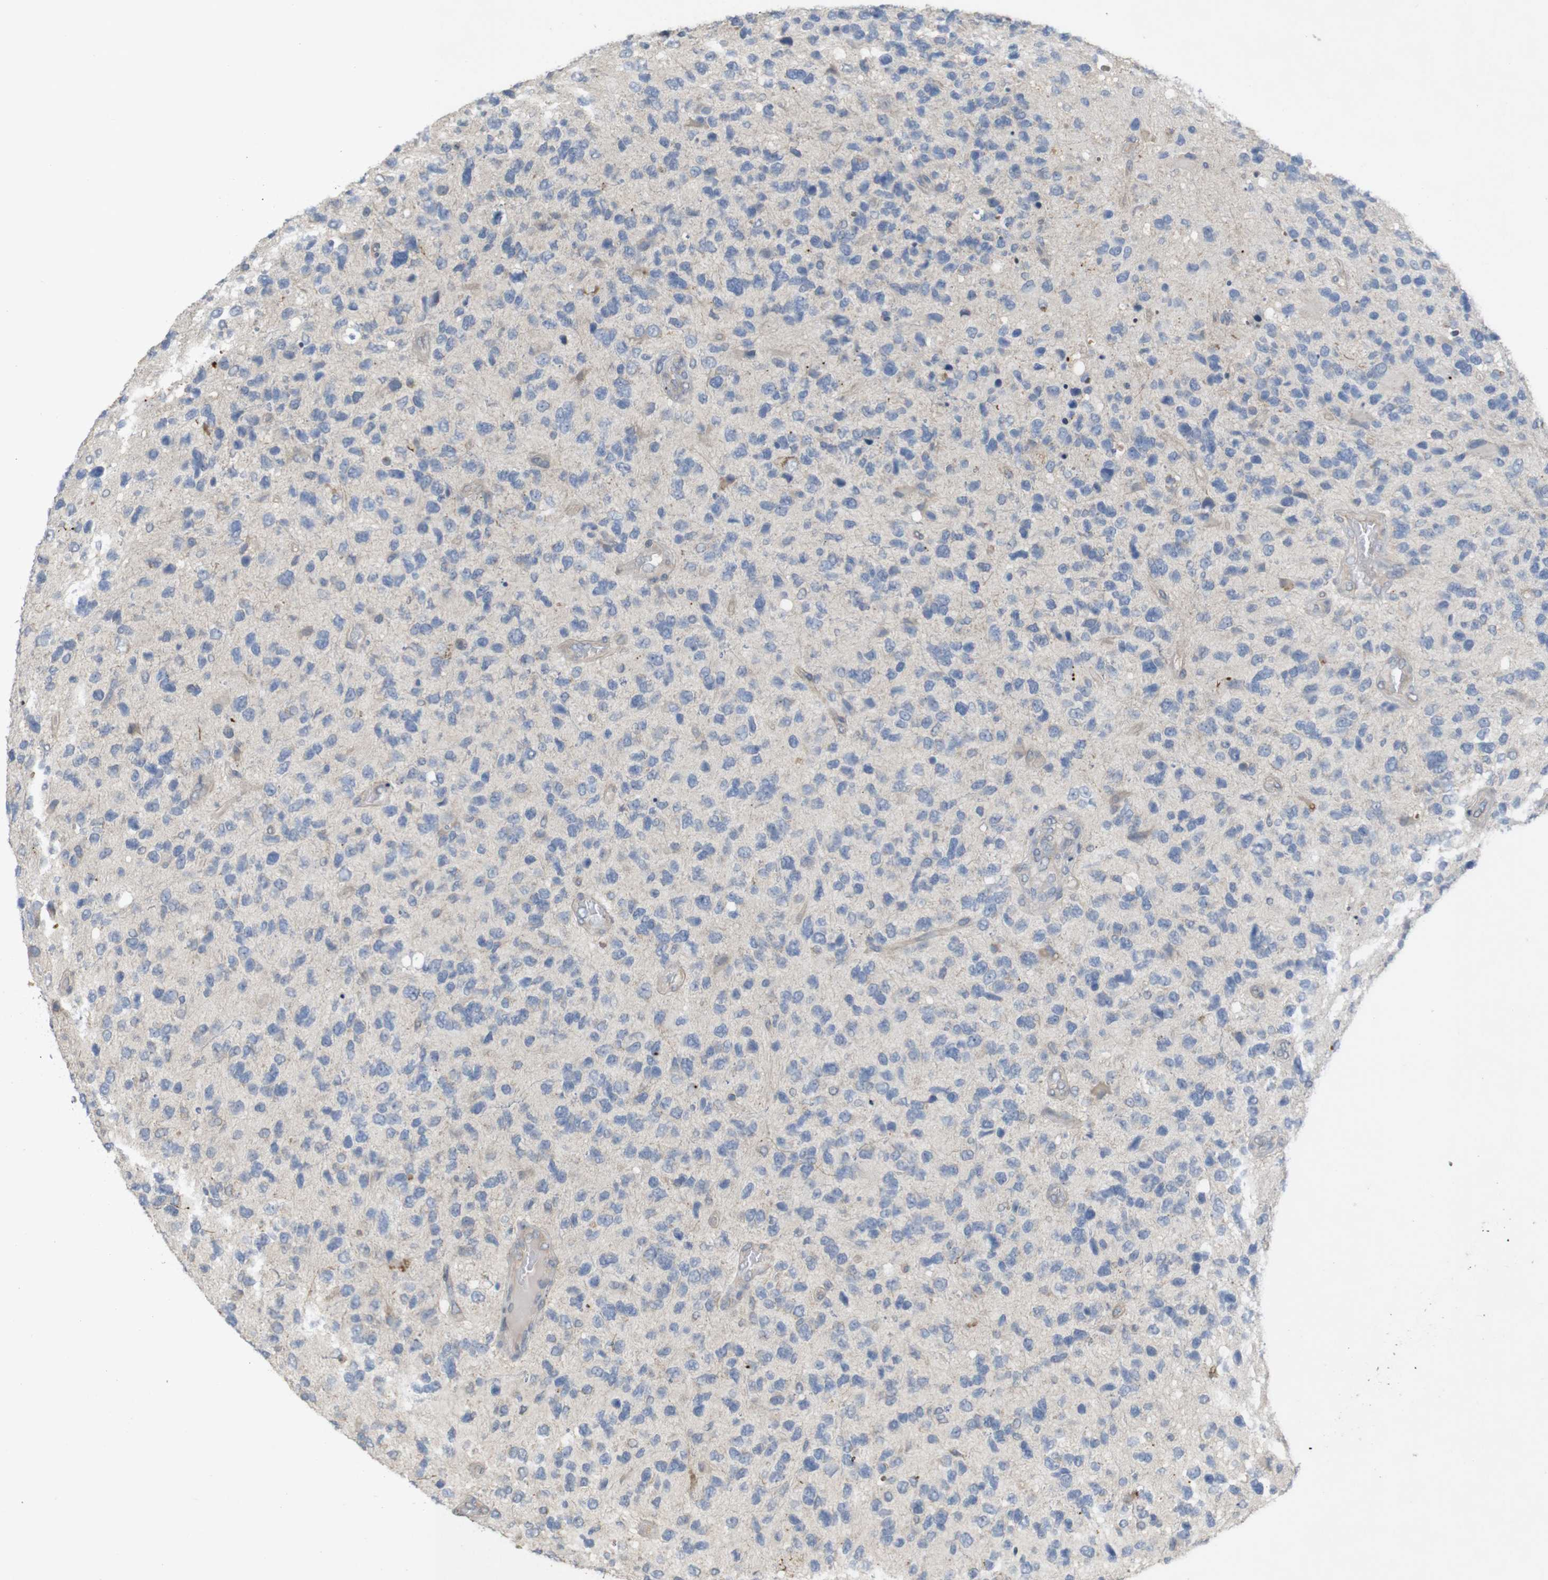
{"staining": {"intensity": "weak", "quantity": "<25%", "location": "cytoplasmic/membranous"}, "tissue": "glioma", "cell_type": "Tumor cells", "image_type": "cancer", "snomed": [{"axis": "morphology", "description": "Glioma, malignant, High grade"}, {"axis": "topography", "description": "Brain"}], "caption": "Tumor cells are negative for protein expression in human glioma.", "gene": "TSPAN14", "patient": {"sex": "female", "age": 58}}